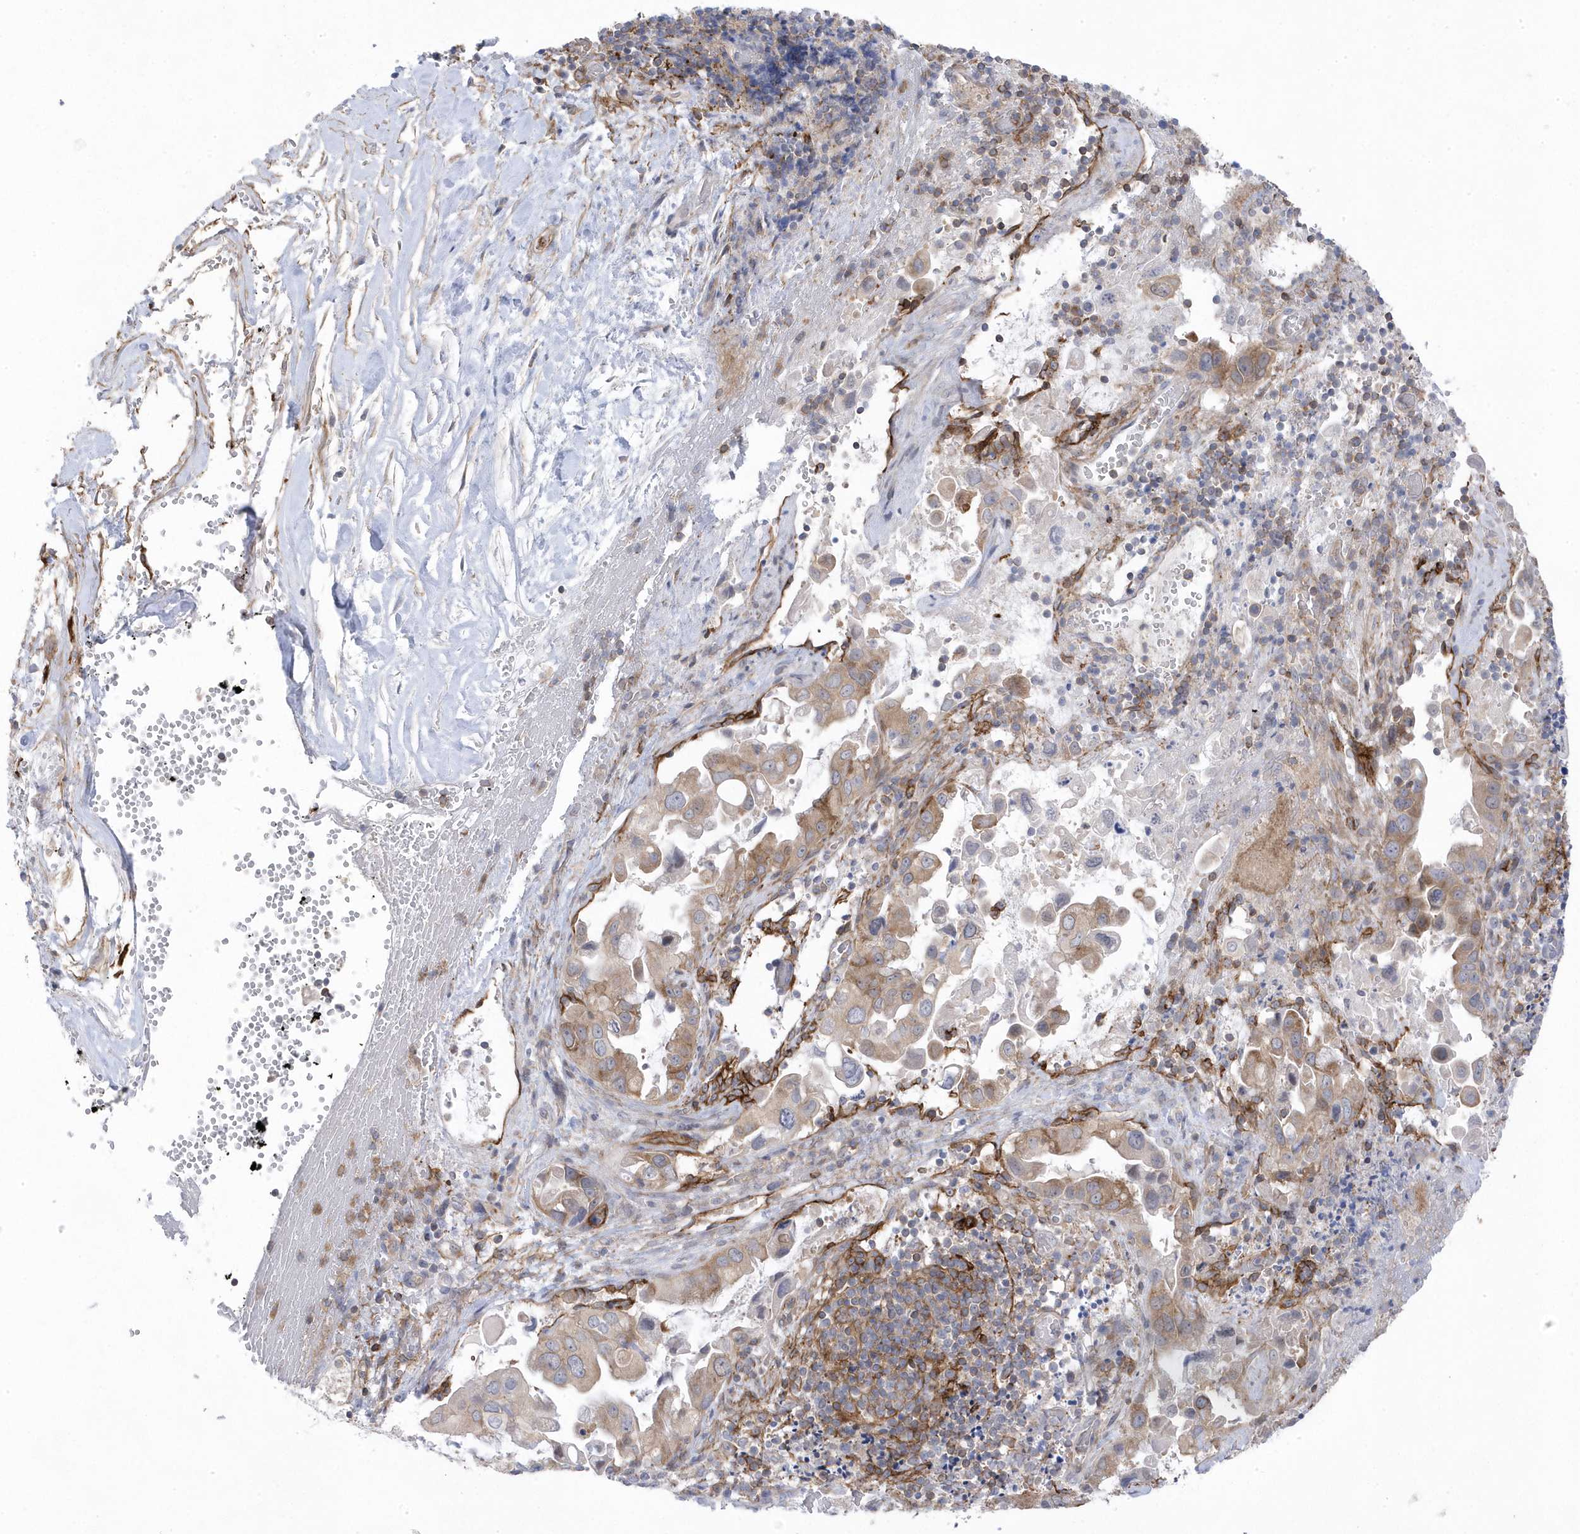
{"staining": {"intensity": "weak", "quantity": "25%-75%", "location": "cytoplasmic/membranous"}, "tissue": "pancreatic cancer", "cell_type": "Tumor cells", "image_type": "cancer", "snomed": [{"axis": "morphology", "description": "Inflammation, NOS"}, {"axis": "morphology", "description": "Adenocarcinoma, NOS"}, {"axis": "topography", "description": "Pancreas"}], "caption": "About 25%-75% of tumor cells in pancreatic cancer reveal weak cytoplasmic/membranous protein staining as visualized by brown immunohistochemical staining.", "gene": "ANAPC1", "patient": {"sex": "female", "age": 56}}